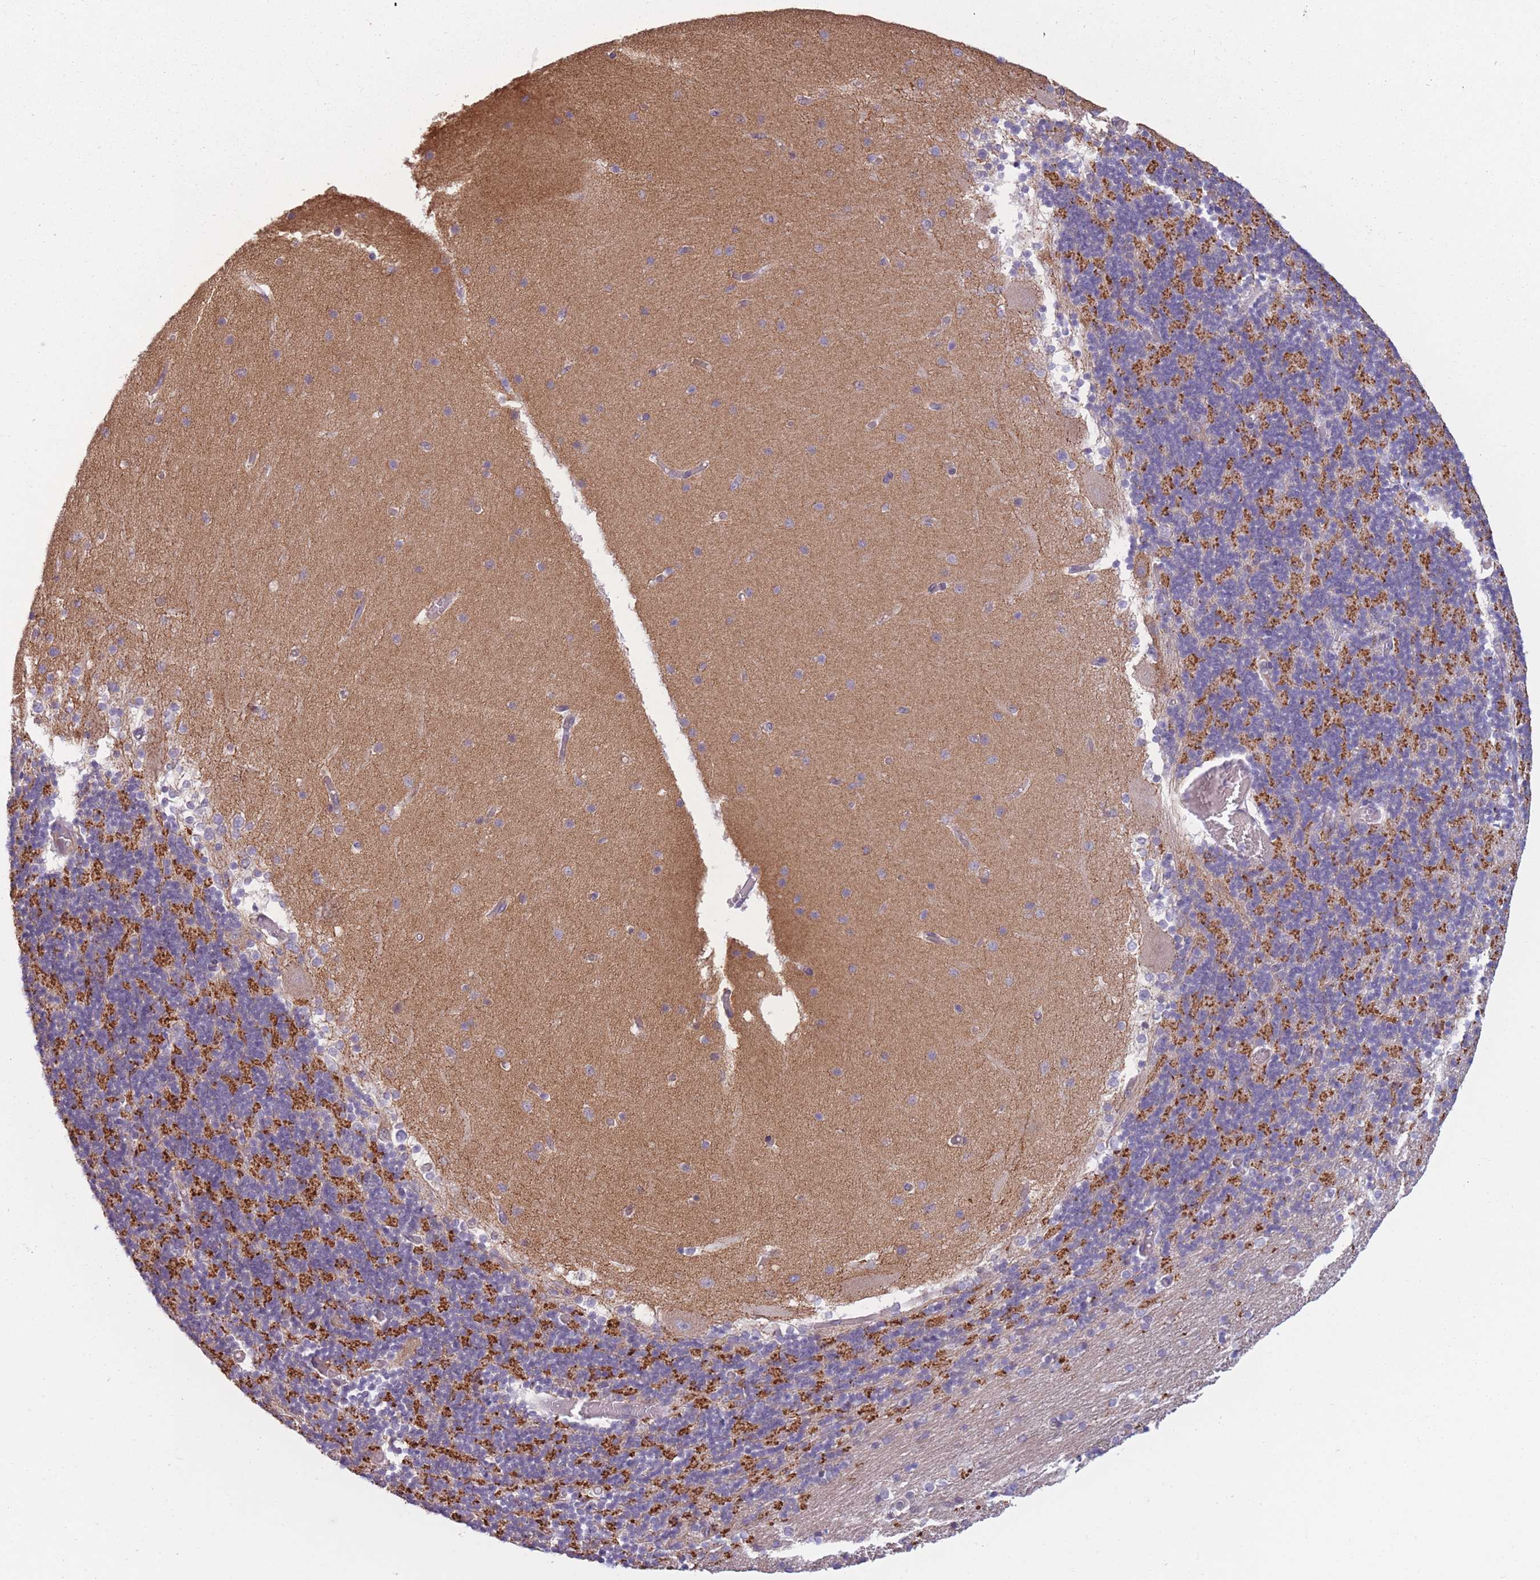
{"staining": {"intensity": "strong", "quantity": "25%-75%", "location": "cytoplasmic/membranous"}, "tissue": "cerebellum", "cell_type": "Cells in granular layer", "image_type": "normal", "snomed": [{"axis": "morphology", "description": "Normal tissue, NOS"}, {"axis": "topography", "description": "Cerebellum"}], "caption": "This is a photomicrograph of IHC staining of normal cerebellum, which shows strong positivity in the cytoplasmic/membranous of cells in granular layer.", "gene": "COL27A1", "patient": {"sex": "female", "age": 28}}